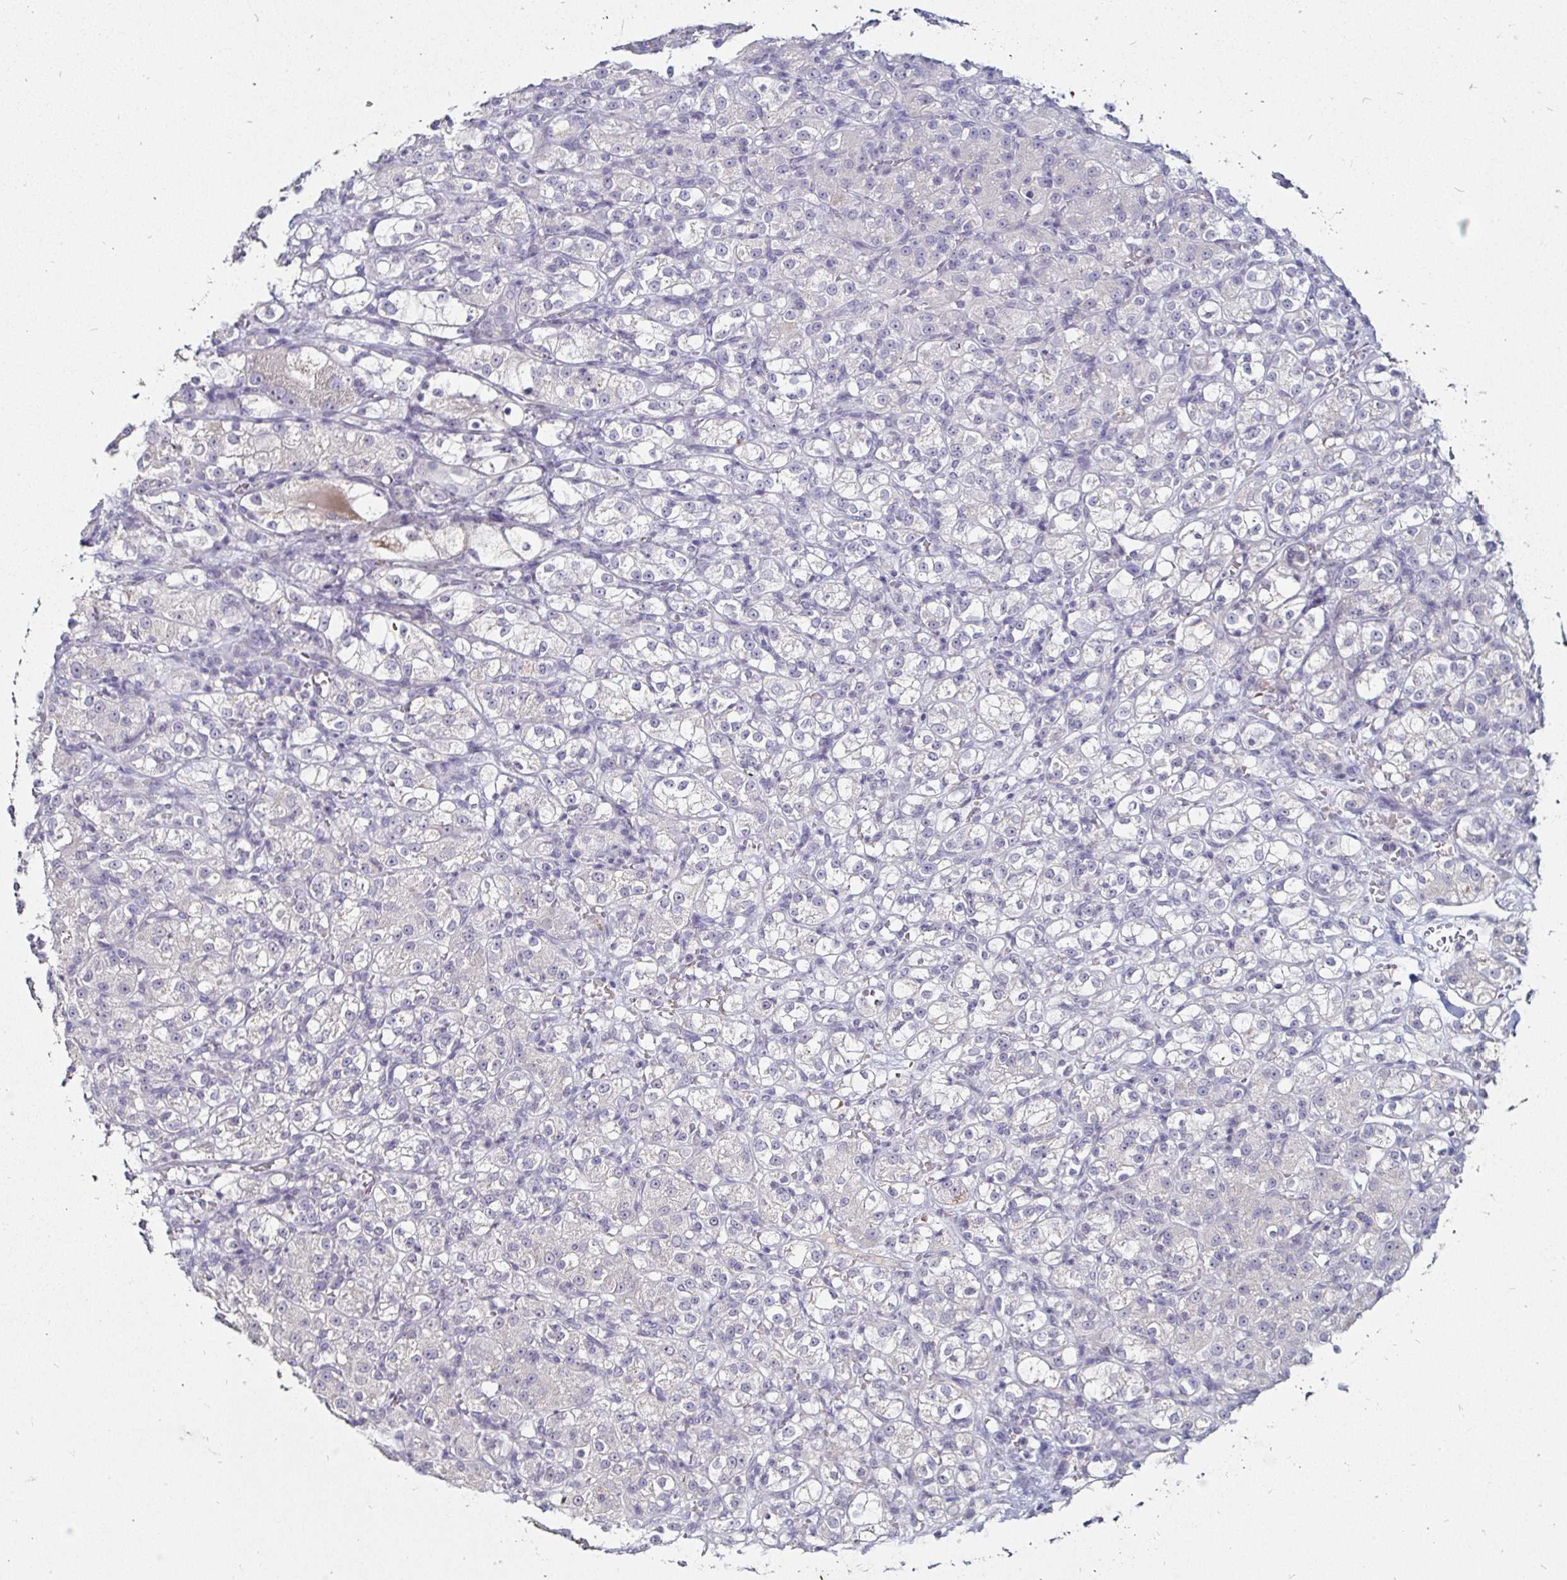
{"staining": {"intensity": "negative", "quantity": "none", "location": "none"}, "tissue": "renal cancer", "cell_type": "Tumor cells", "image_type": "cancer", "snomed": [{"axis": "morphology", "description": "Normal tissue, NOS"}, {"axis": "morphology", "description": "Adenocarcinoma, NOS"}, {"axis": "topography", "description": "Kidney"}], "caption": "Tumor cells show no significant protein expression in renal cancer.", "gene": "FAIM2", "patient": {"sex": "male", "age": 61}}